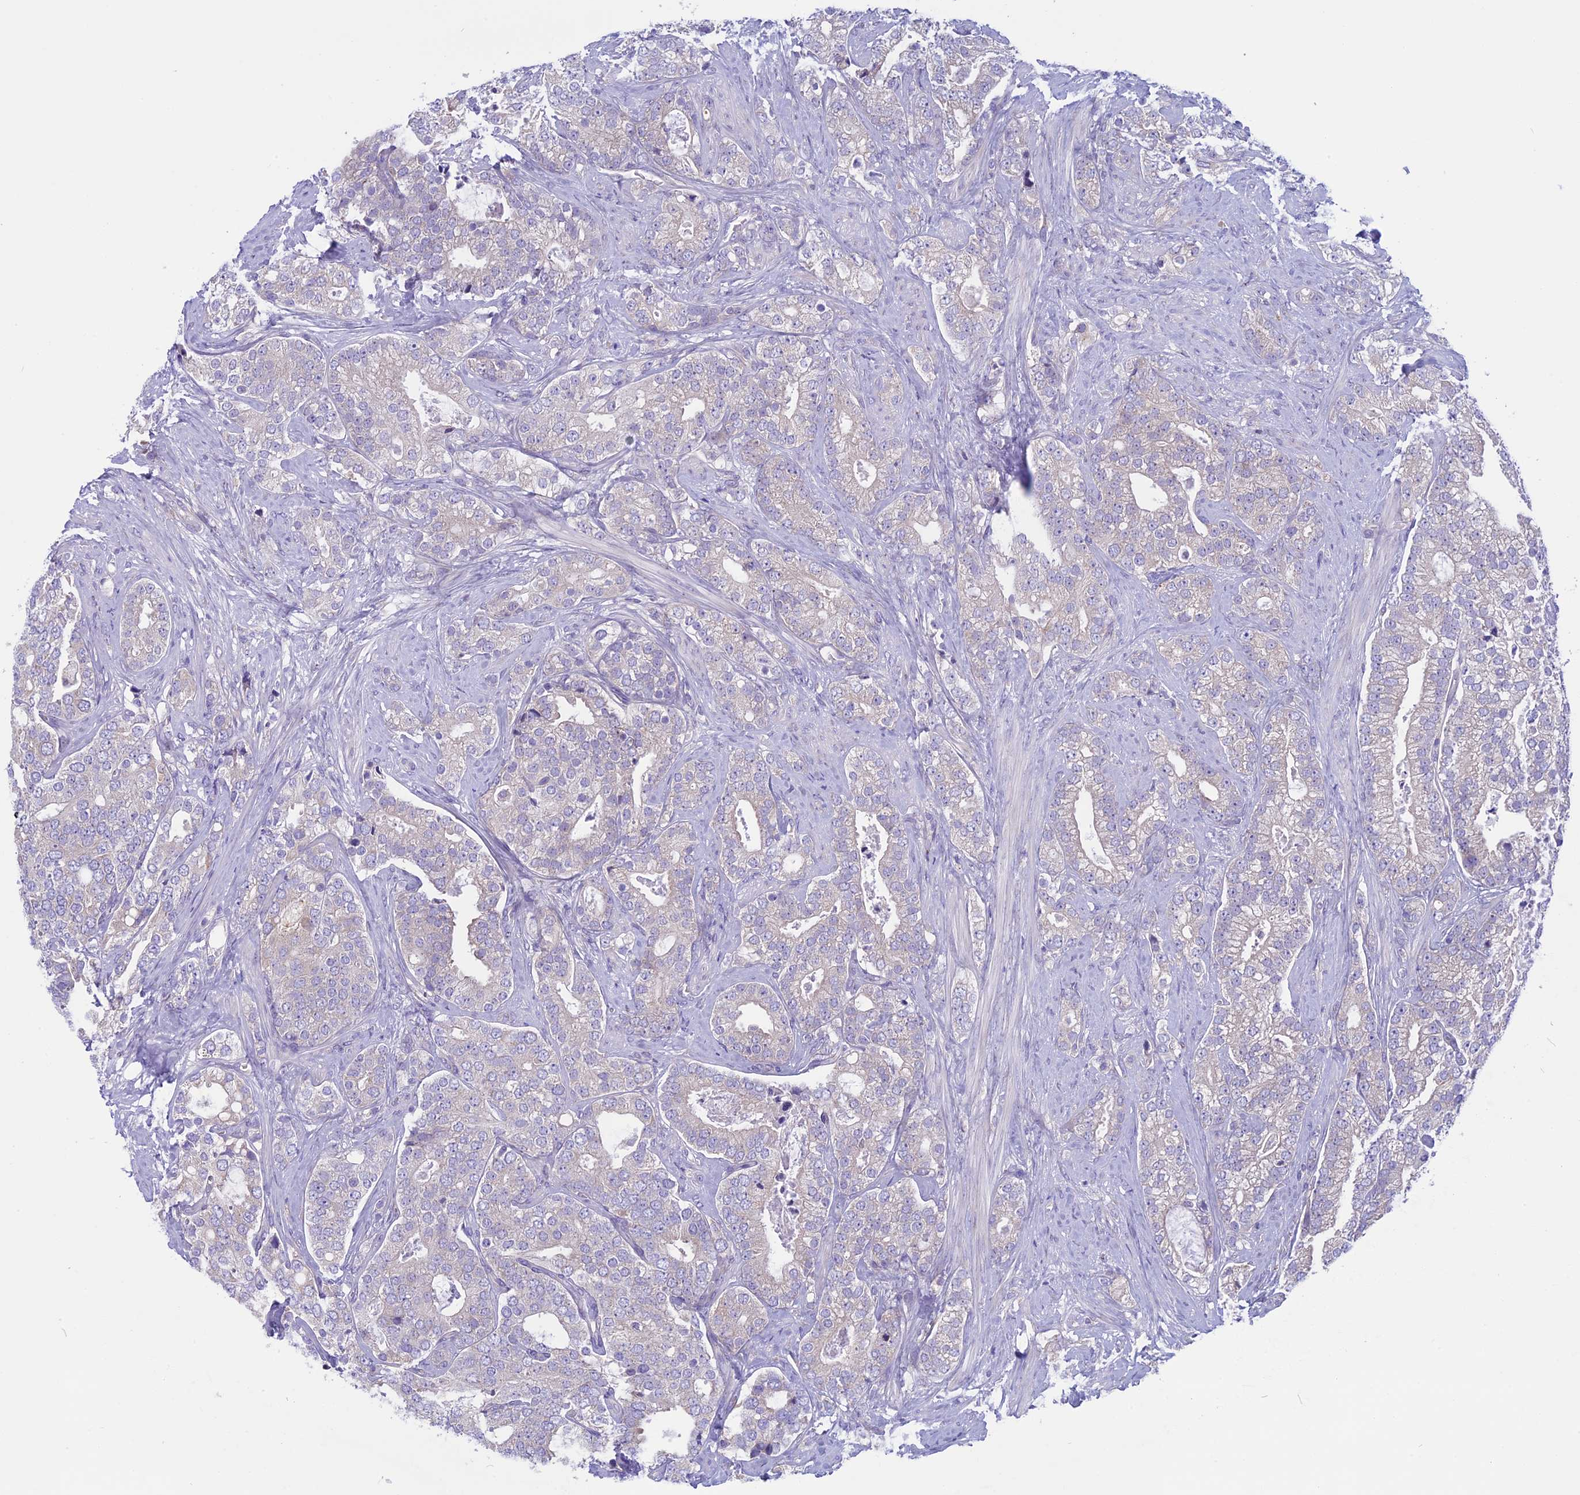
{"staining": {"intensity": "negative", "quantity": "none", "location": "none"}, "tissue": "prostate cancer", "cell_type": "Tumor cells", "image_type": "cancer", "snomed": [{"axis": "morphology", "description": "Adenocarcinoma, High grade"}, {"axis": "topography", "description": "Prostate and seminal vesicle, NOS"}], "caption": "Immunohistochemical staining of high-grade adenocarcinoma (prostate) demonstrates no significant staining in tumor cells.", "gene": "DCTN5", "patient": {"sex": "male", "age": 67}}